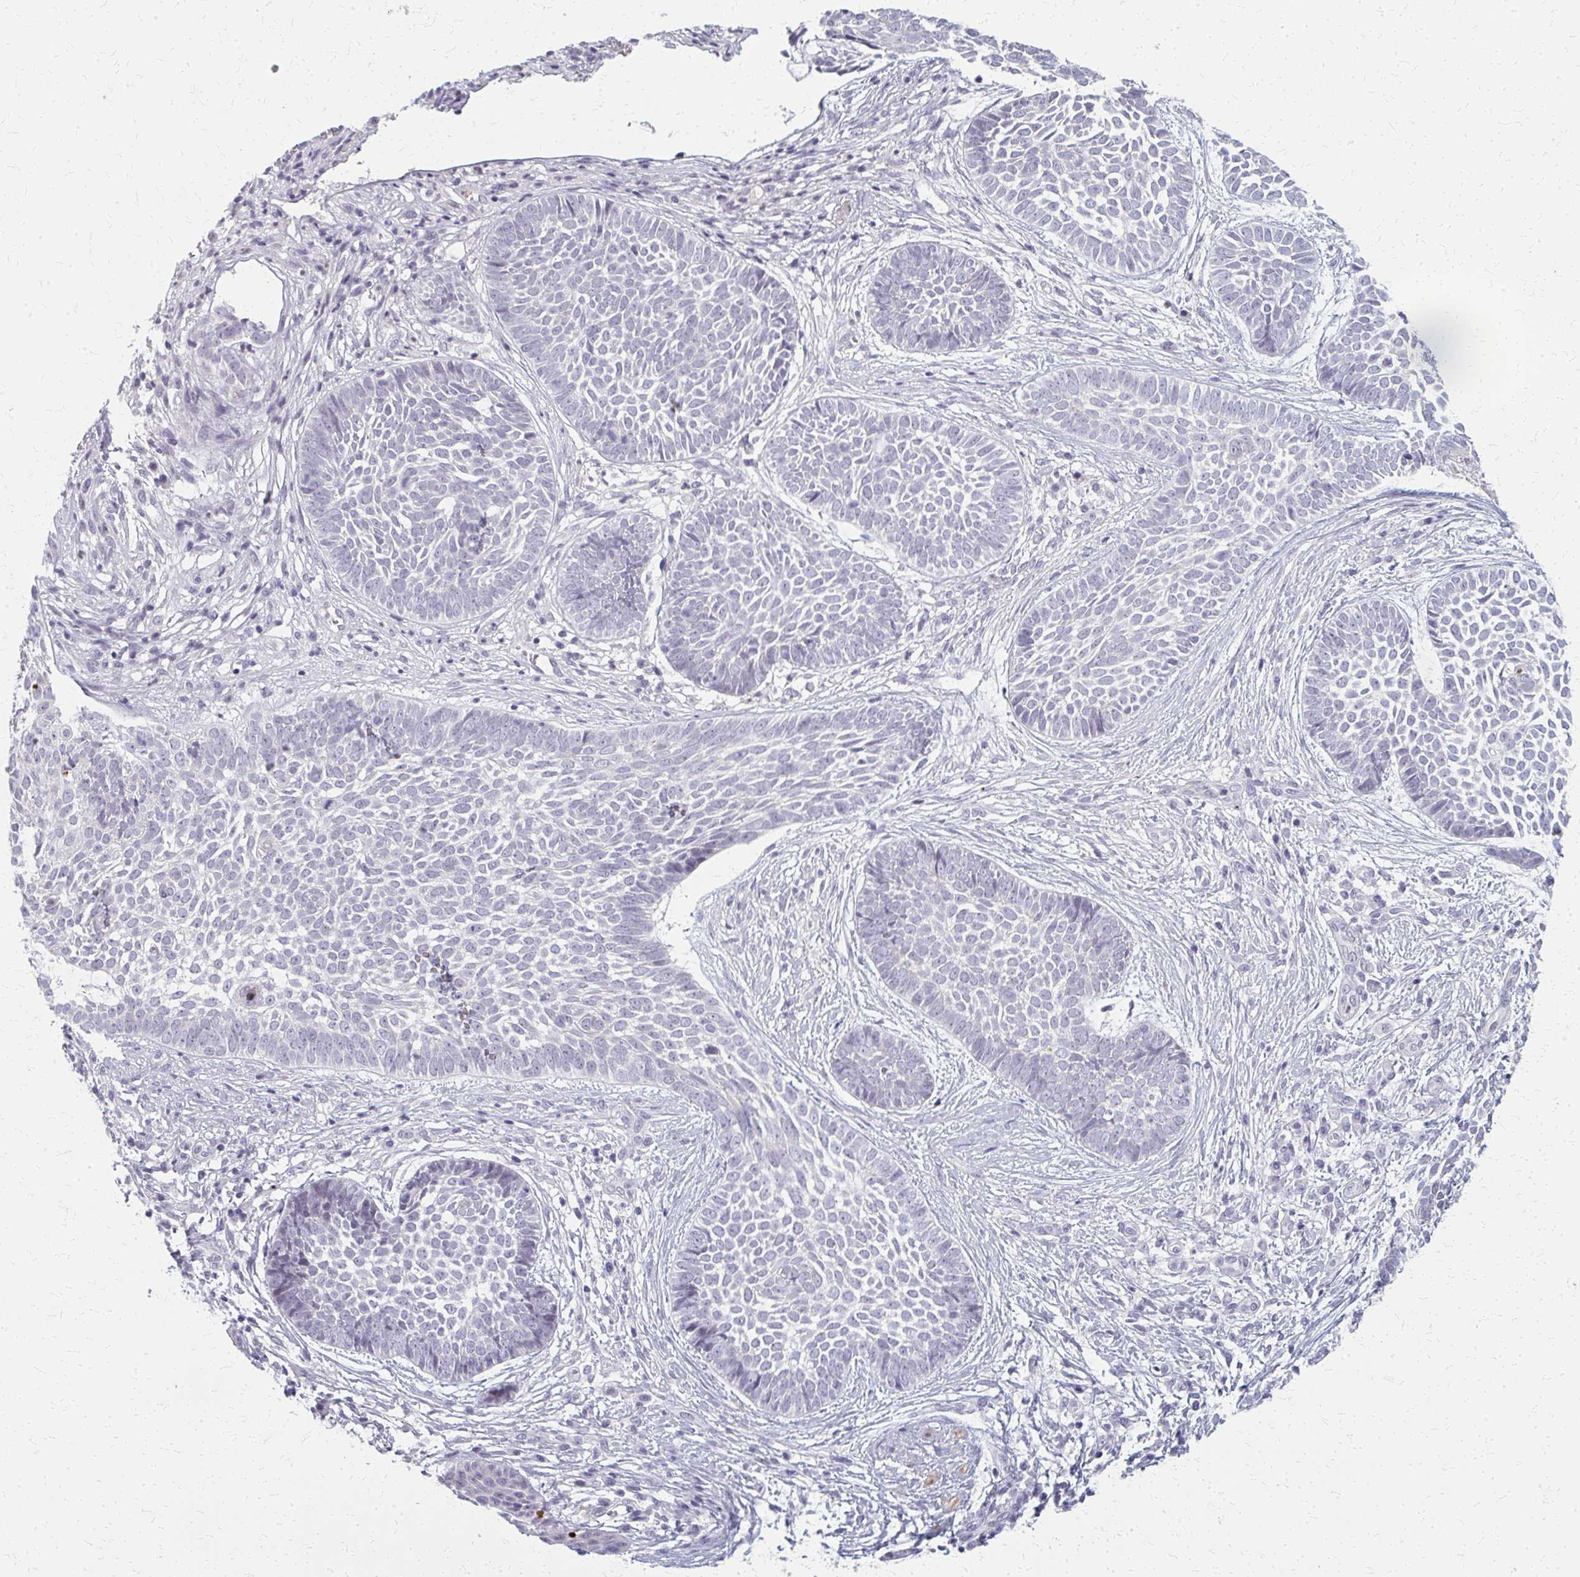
{"staining": {"intensity": "negative", "quantity": "none", "location": "none"}, "tissue": "skin cancer", "cell_type": "Tumor cells", "image_type": "cancer", "snomed": [{"axis": "morphology", "description": "Basal cell carcinoma"}, {"axis": "topography", "description": "Skin"}], "caption": "A high-resolution micrograph shows immunohistochemistry (IHC) staining of basal cell carcinoma (skin), which shows no significant positivity in tumor cells.", "gene": "CASQ2", "patient": {"sex": "female", "age": 89}}